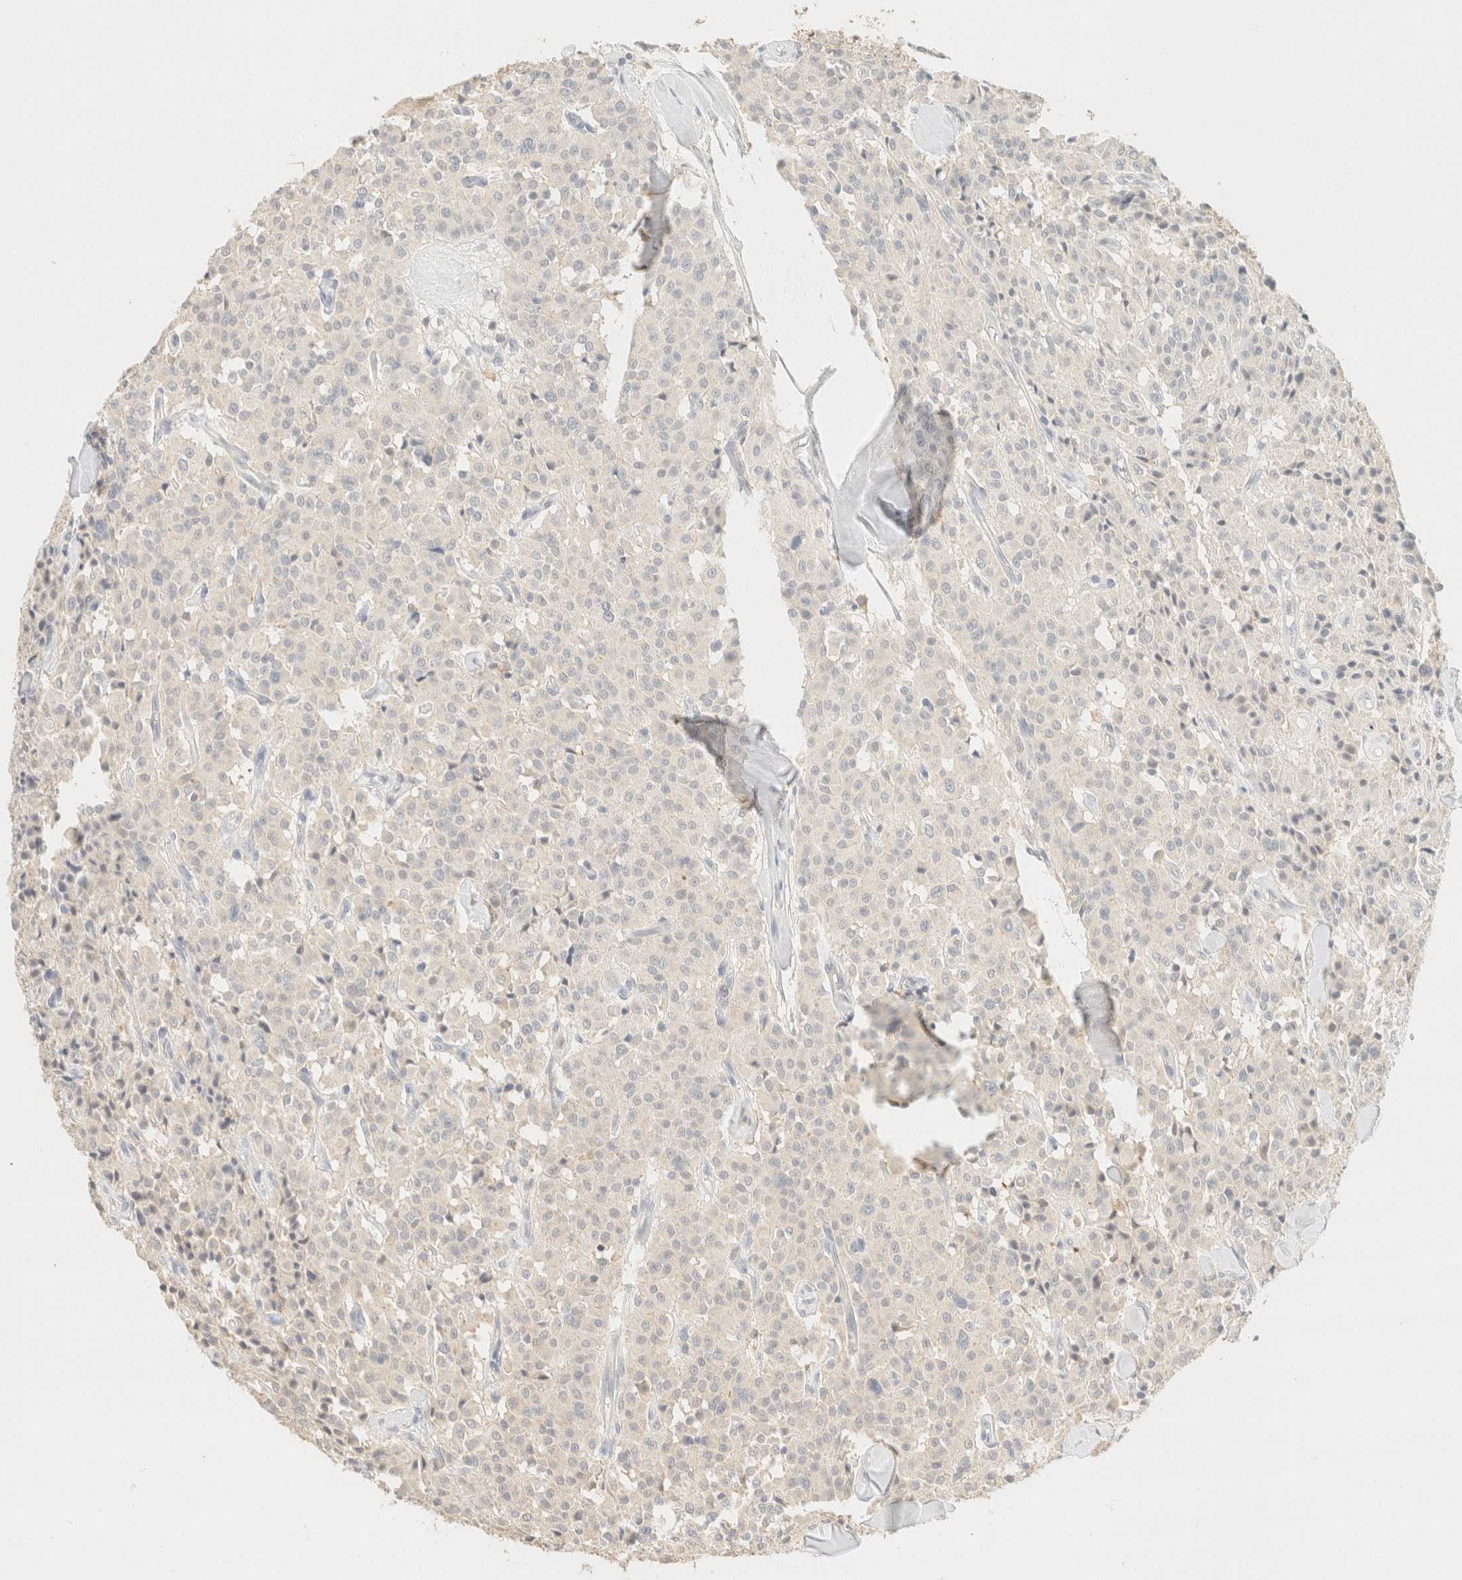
{"staining": {"intensity": "negative", "quantity": "none", "location": "none"}, "tissue": "carcinoid", "cell_type": "Tumor cells", "image_type": "cancer", "snomed": [{"axis": "morphology", "description": "Carcinoid, malignant, NOS"}, {"axis": "topography", "description": "Lung"}], "caption": "Immunohistochemistry micrograph of neoplastic tissue: malignant carcinoid stained with DAB (3,3'-diaminobenzidine) exhibits no significant protein expression in tumor cells.", "gene": "TIMD4", "patient": {"sex": "male", "age": 30}}